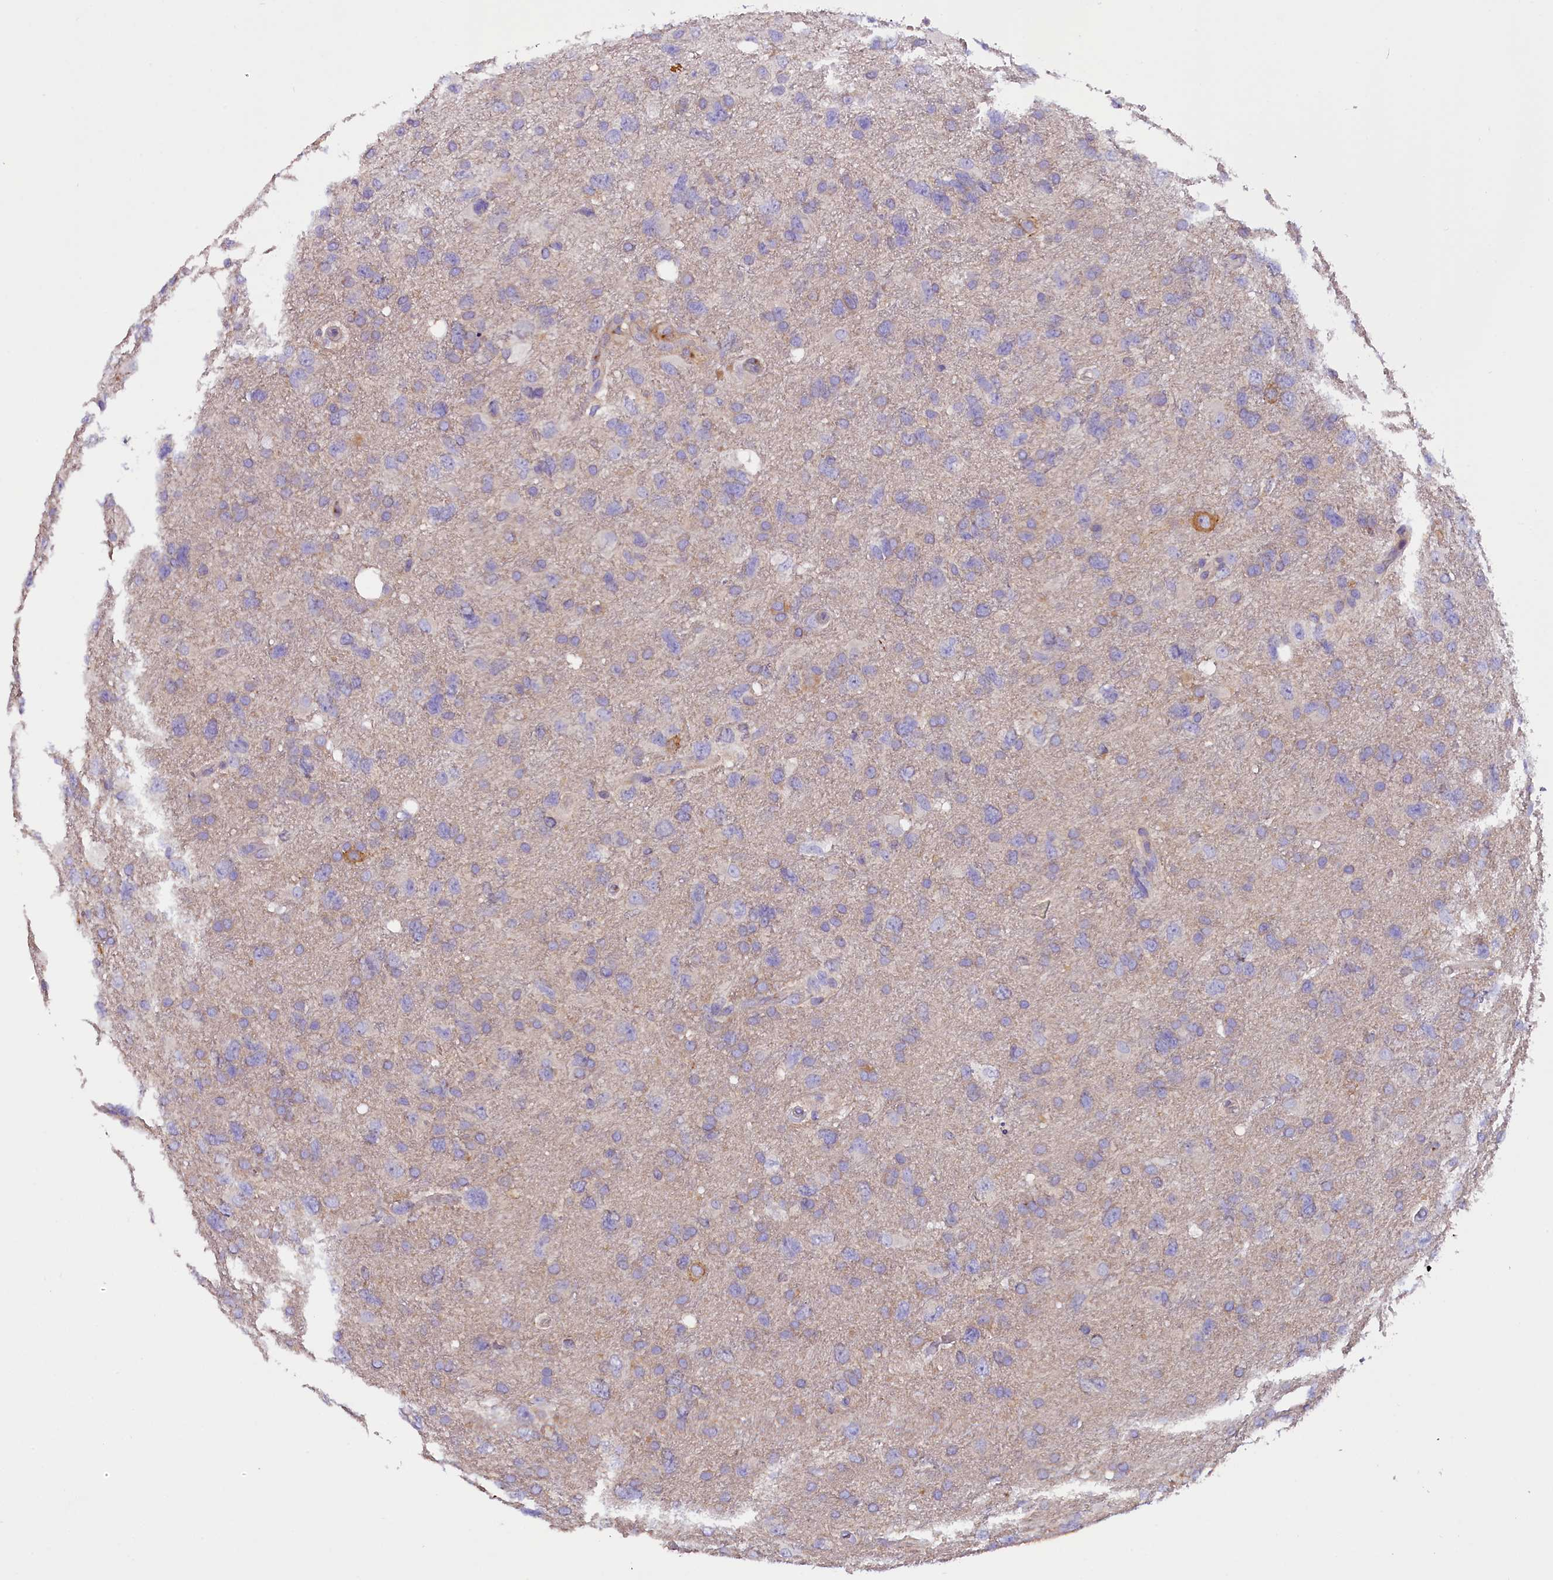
{"staining": {"intensity": "negative", "quantity": "none", "location": "none"}, "tissue": "glioma", "cell_type": "Tumor cells", "image_type": "cancer", "snomed": [{"axis": "morphology", "description": "Glioma, malignant, High grade"}, {"axis": "topography", "description": "Brain"}], "caption": "A high-resolution photomicrograph shows immunohistochemistry staining of malignant high-grade glioma, which demonstrates no significant expression in tumor cells.", "gene": "AP3B2", "patient": {"sex": "male", "age": 61}}